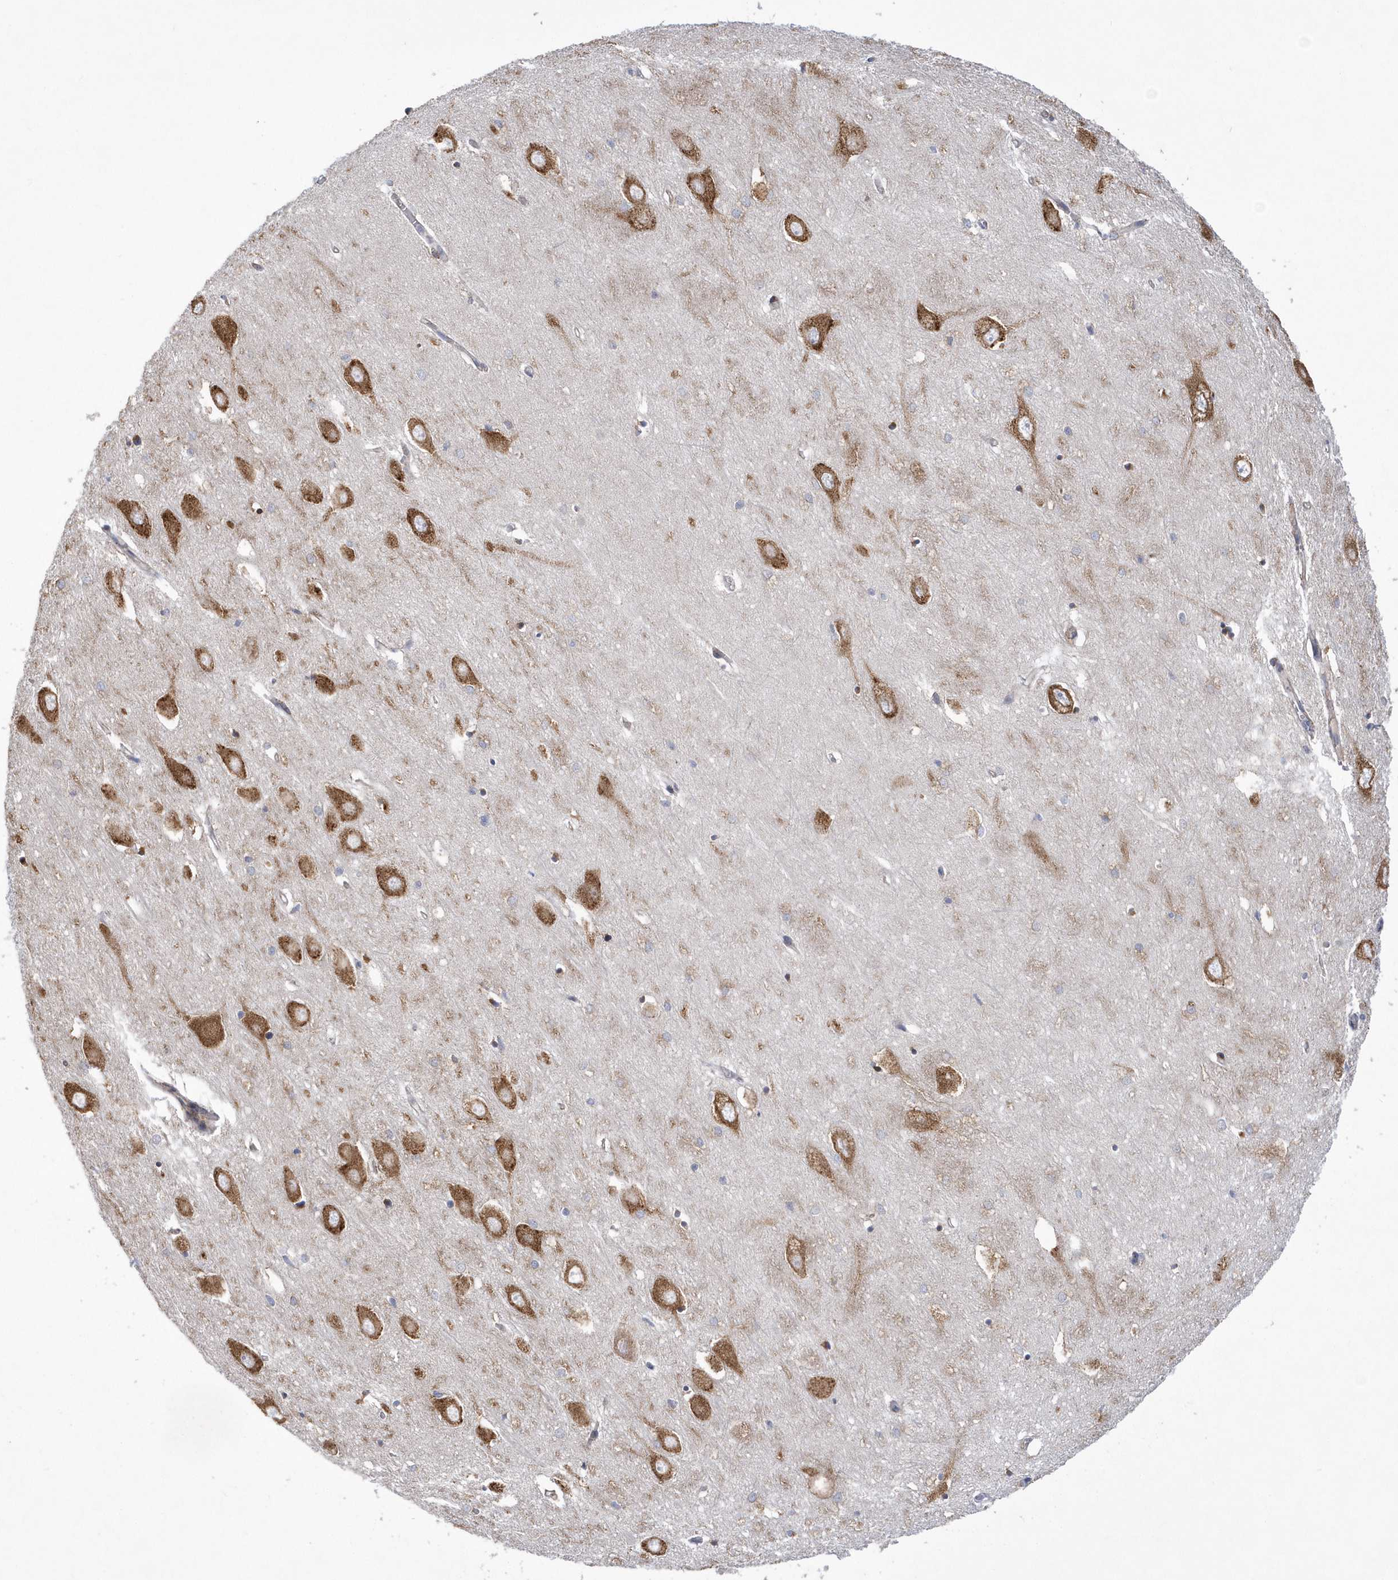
{"staining": {"intensity": "negative", "quantity": "none", "location": "none"}, "tissue": "hippocampus", "cell_type": "Glial cells", "image_type": "normal", "snomed": [{"axis": "morphology", "description": "Normal tissue, NOS"}, {"axis": "topography", "description": "Hippocampus"}], "caption": "A micrograph of hippocampus stained for a protein displays no brown staining in glial cells.", "gene": "MED31", "patient": {"sex": "female", "age": 64}}